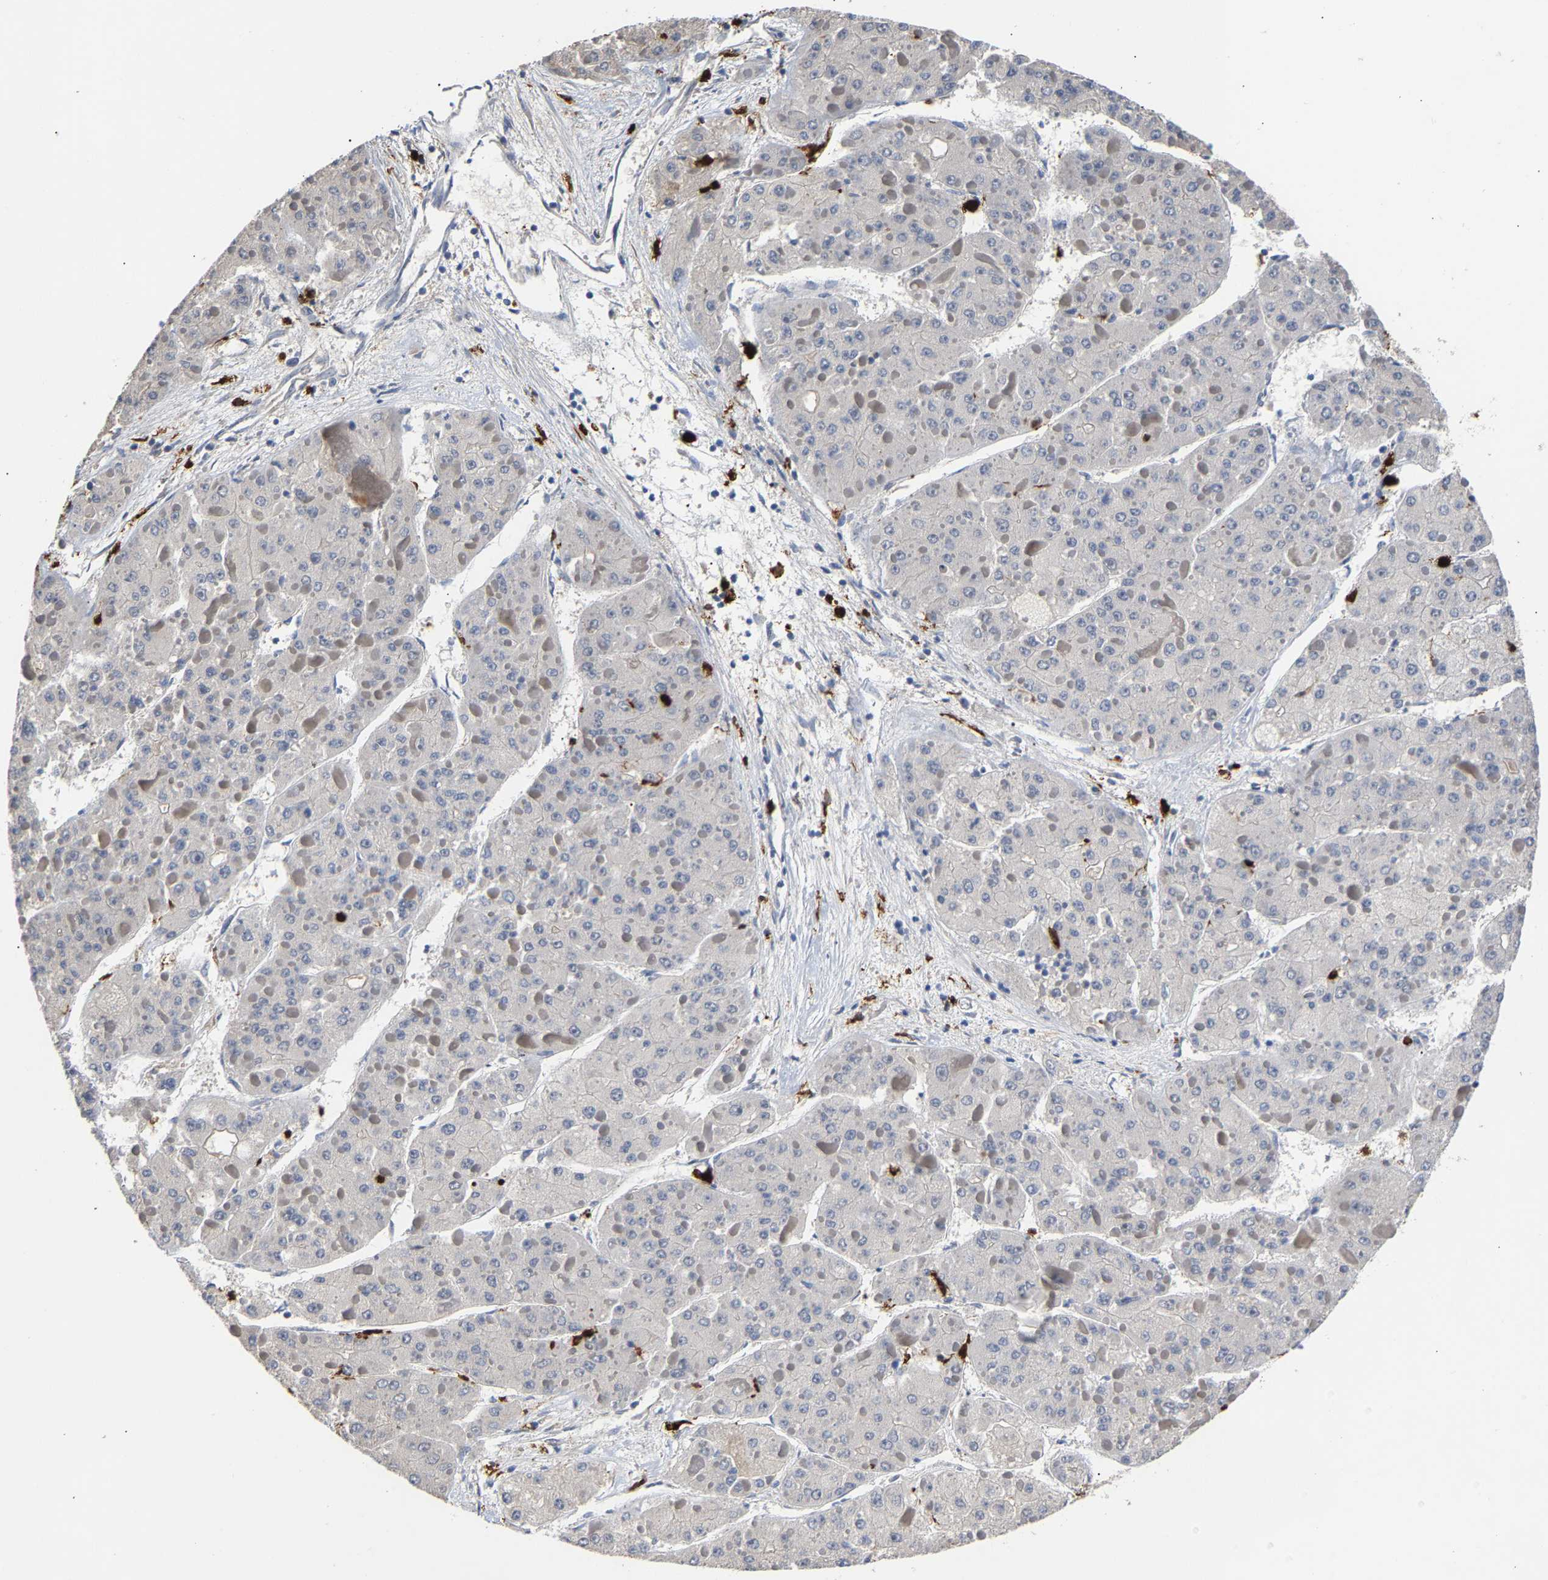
{"staining": {"intensity": "negative", "quantity": "none", "location": "none"}, "tissue": "liver cancer", "cell_type": "Tumor cells", "image_type": "cancer", "snomed": [{"axis": "morphology", "description": "Carcinoma, Hepatocellular, NOS"}, {"axis": "topography", "description": "Liver"}], "caption": "IHC photomicrograph of liver cancer (hepatocellular carcinoma) stained for a protein (brown), which shows no staining in tumor cells.", "gene": "TDRD7", "patient": {"sex": "female", "age": 73}}